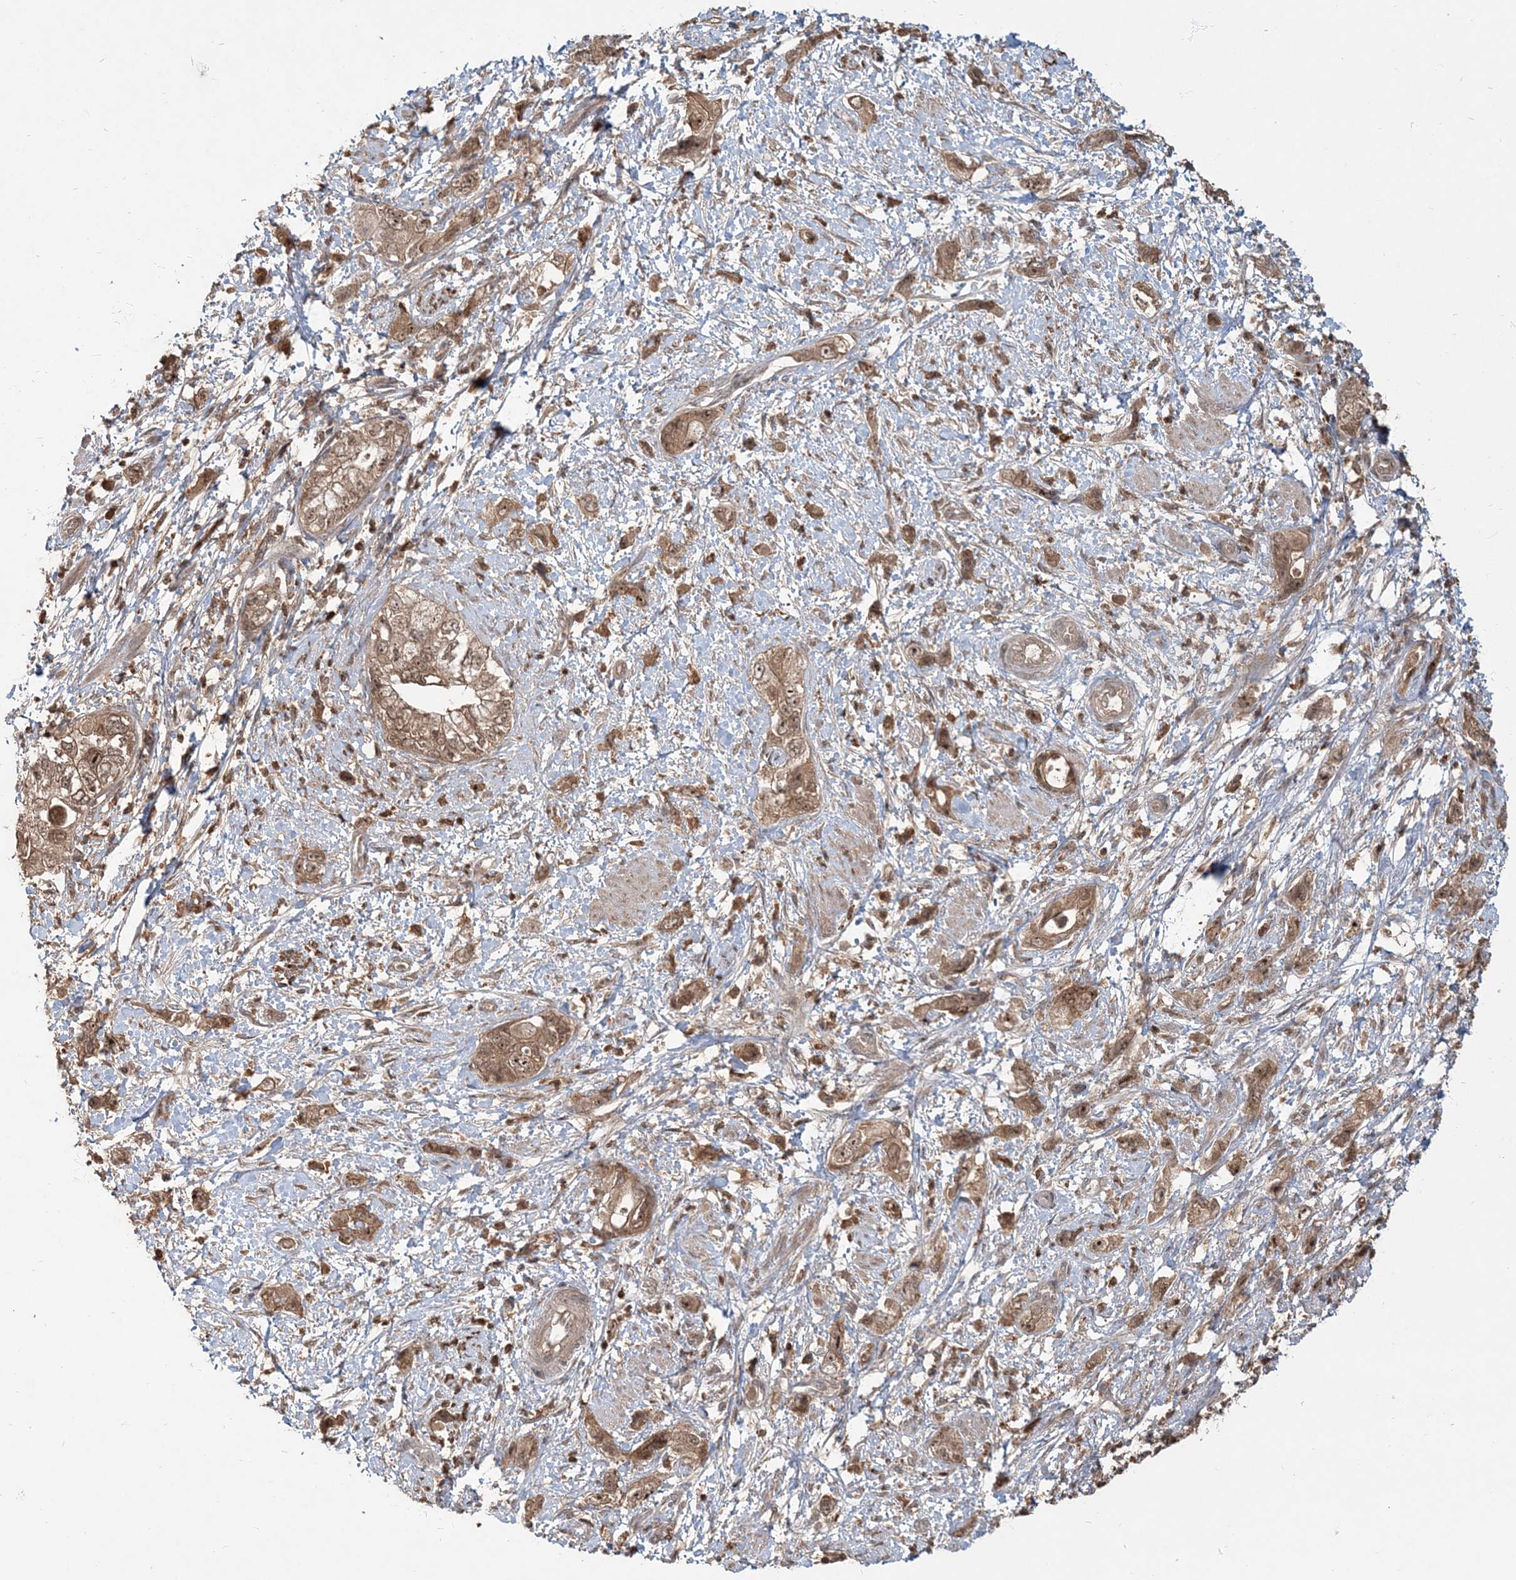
{"staining": {"intensity": "moderate", "quantity": ">75%", "location": "cytoplasmic/membranous,nuclear"}, "tissue": "pancreatic cancer", "cell_type": "Tumor cells", "image_type": "cancer", "snomed": [{"axis": "morphology", "description": "Adenocarcinoma, NOS"}, {"axis": "topography", "description": "Pancreas"}], "caption": "The image displays a brown stain indicating the presence of a protein in the cytoplasmic/membranous and nuclear of tumor cells in adenocarcinoma (pancreatic). The protein of interest is stained brown, and the nuclei are stained in blue (DAB IHC with brightfield microscopy, high magnification).", "gene": "CAB39", "patient": {"sex": "female", "age": 73}}